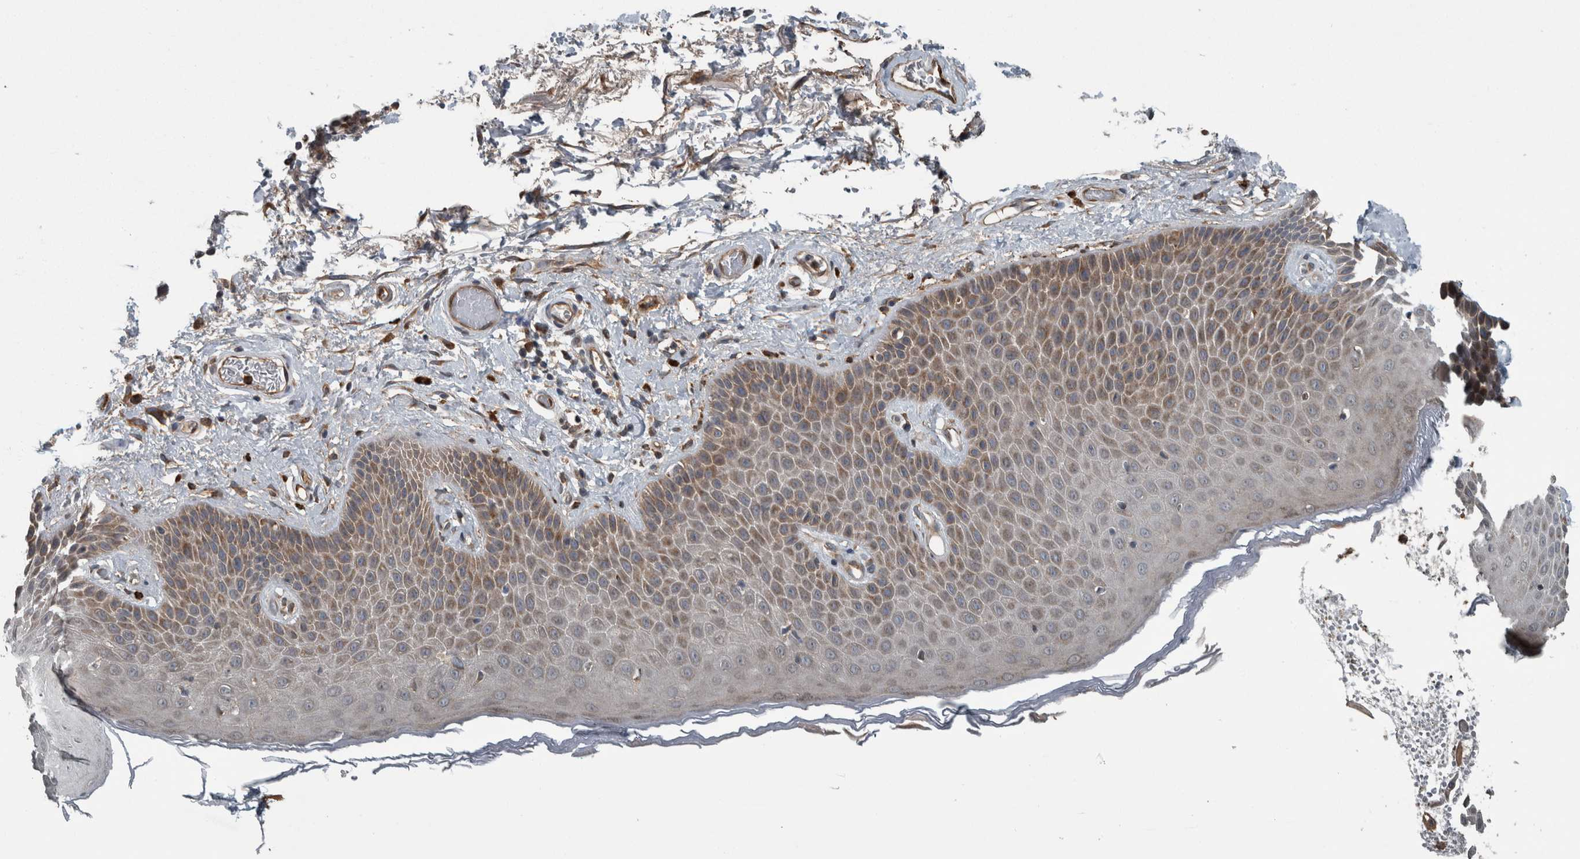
{"staining": {"intensity": "moderate", "quantity": "25%-75%", "location": "cytoplasmic/membranous"}, "tissue": "skin", "cell_type": "Epidermal cells", "image_type": "normal", "snomed": [{"axis": "morphology", "description": "Normal tissue, NOS"}, {"axis": "topography", "description": "Anal"}], "caption": "DAB (3,3'-diaminobenzidine) immunohistochemical staining of unremarkable skin reveals moderate cytoplasmic/membranous protein staining in approximately 25%-75% of epidermal cells. The staining is performed using DAB brown chromogen to label protein expression. The nuclei are counter-stained blue using hematoxylin.", "gene": "EXOC8", "patient": {"sex": "male", "age": 74}}